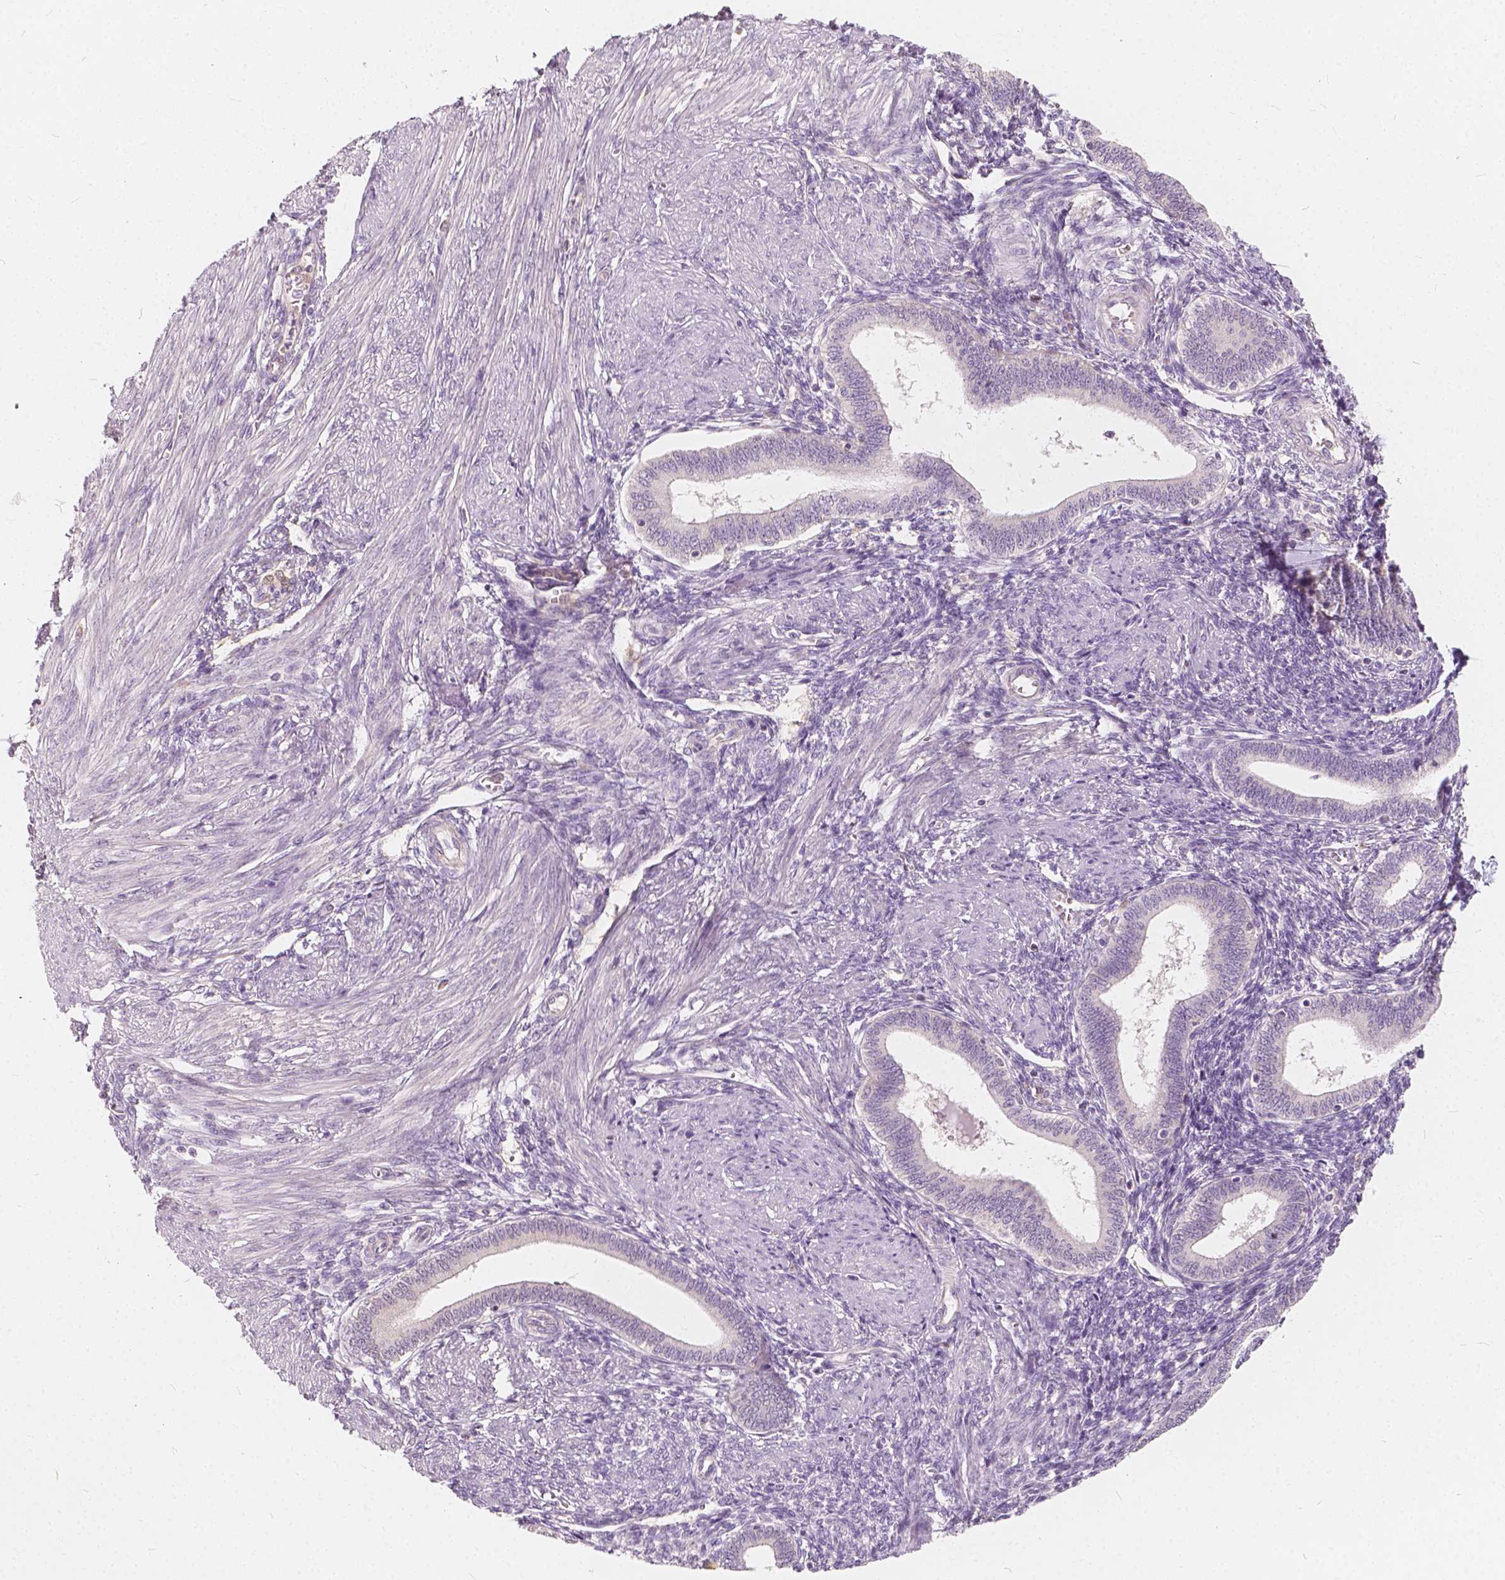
{"staining": {"intensity": "negative", "quantity": "none", "location": "none"}, "tissue": "endometrium", "cell_type": "Cells in endometrial stroma", "image_type": "normal", "snomed": [{"axis": "morphology", "description": "Normal tissue, NOS"}, {"axis": "topography", "description": "Endometrium"}], "caption": "Immunohistochemical staining of normal human endometrium exhibits no significant staining in cells in endometrial stroma.", "gene": "KIAA0513", "patient": {"sex": "female", "age": 42}}